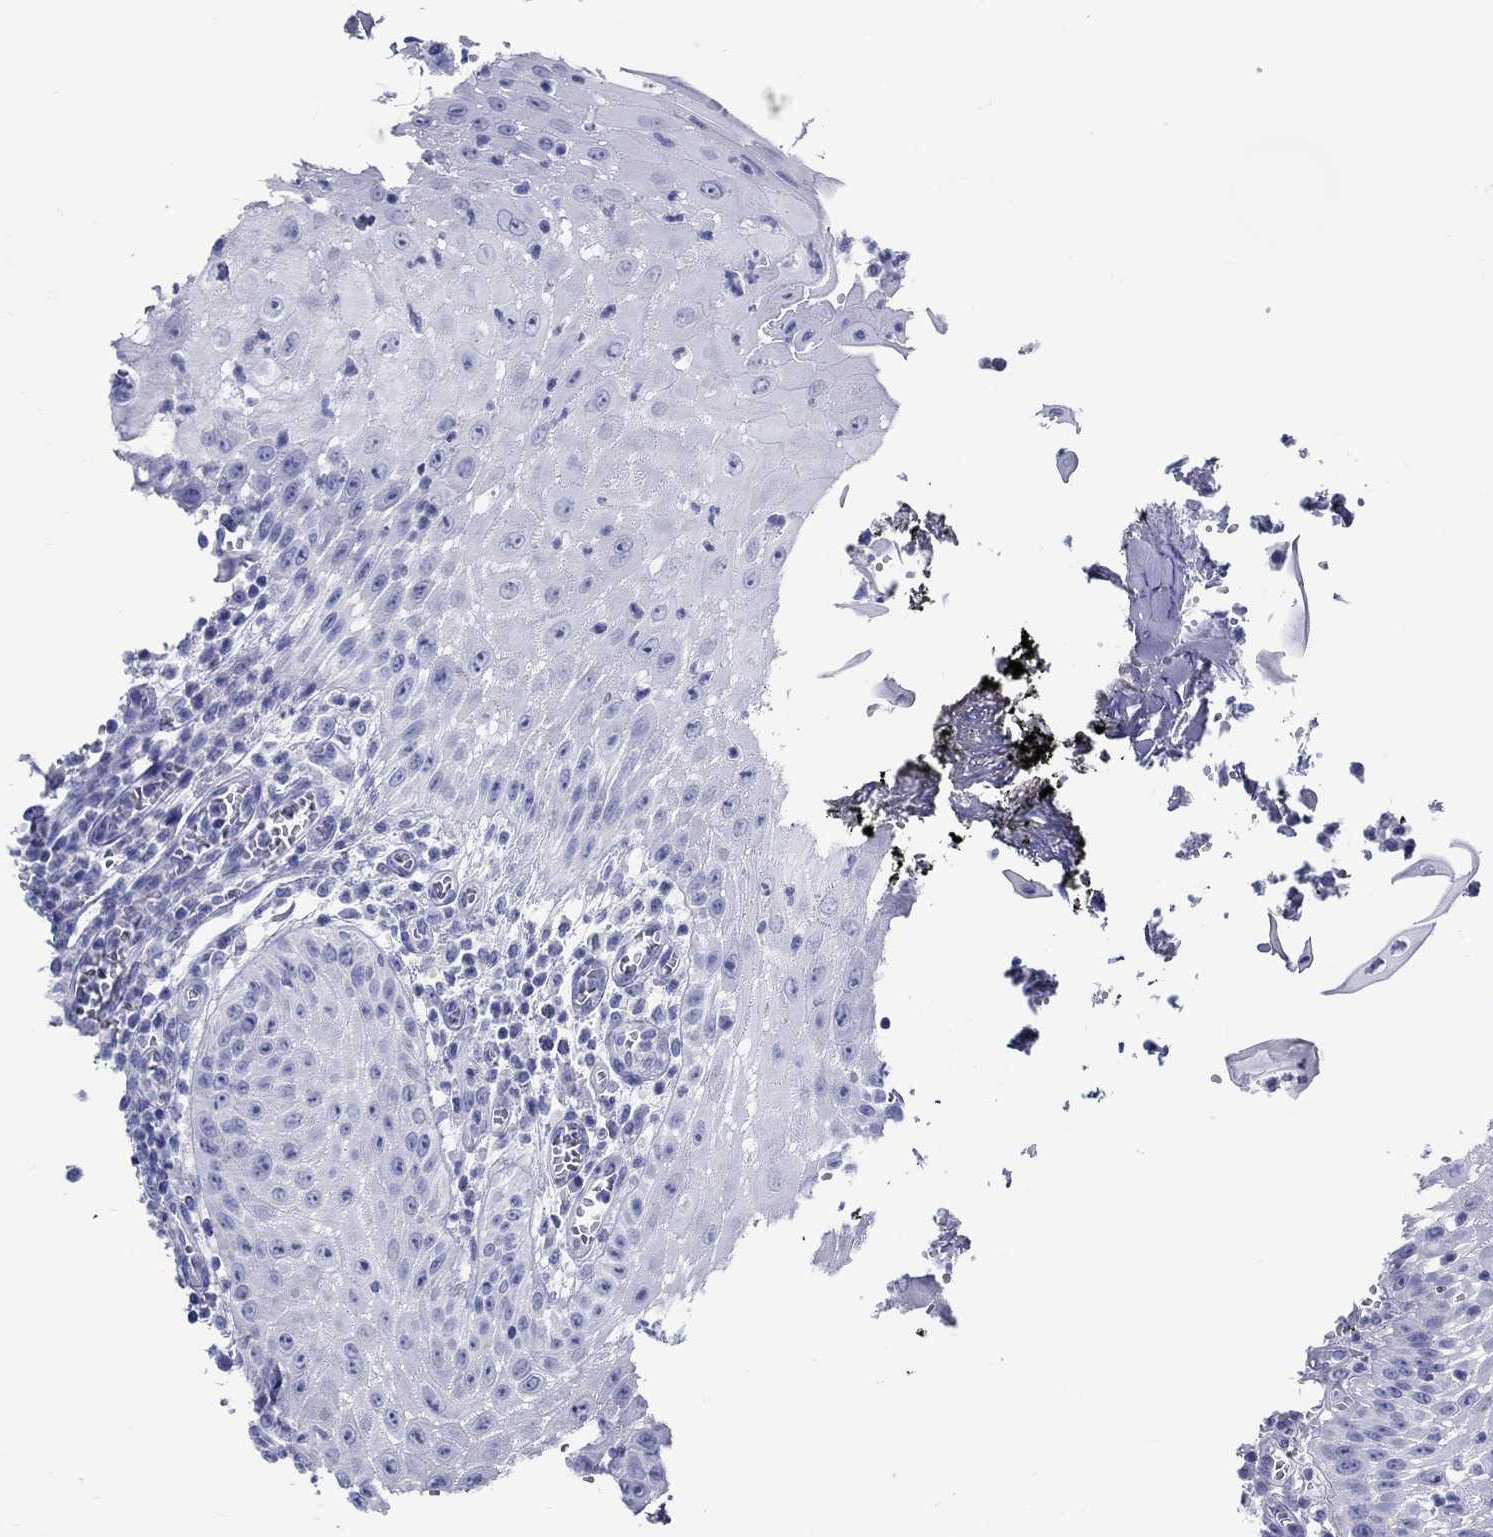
{"staining": {"intensity": "negative", "quantity": "none", "location": "none"}, "tissue": "head and neck cancer", "cell_type": "Tumor cells", "image_type": "cancer", "snomed": [{"axis": "morphology", "description": "Squamous cell carcinoma, NOS"}, {"axis": "topography", "description": "Oral tissue"}, {"axis": "topography", "description": "Head-Neck"}], "caption": "An immunohistochemistry photomicrograph of head and neck cancer (squamous cell carcinoma) is shown. There is no staining in tumor cells of head and neck cancer (squamous cell carcinoma).", "gene": "RD3L", "patient": {"sex": "male", "age": 58}}